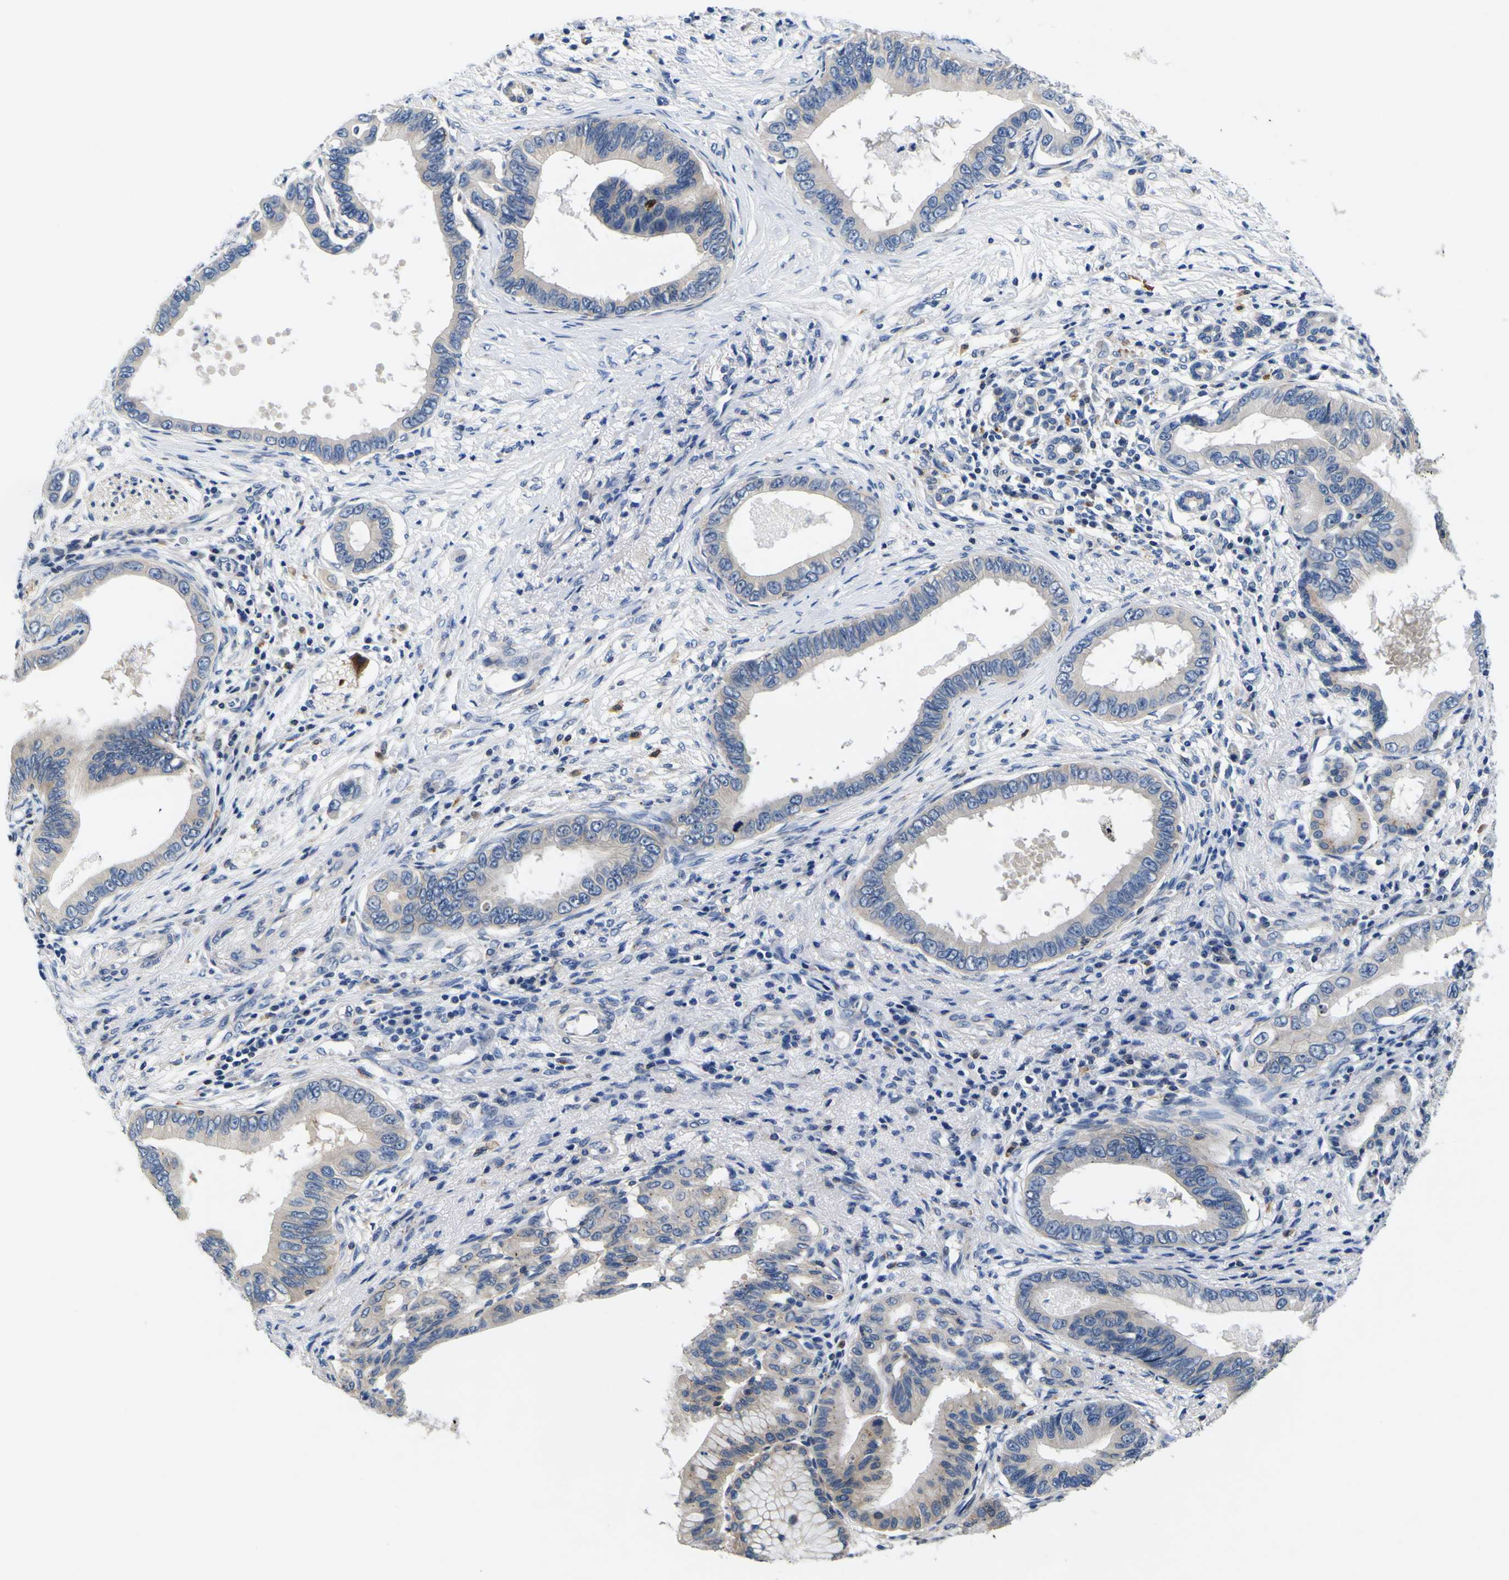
{"staining": {"intensity": "weak", "quantity": ">75%", "location": "cytoplasmic/membranous"}, "tissue": "pancreatic cancer", "cell_type": "Tumor cells", "image_type": "cancer", "snomed": [{"axis": "morphology", "description": "Adenocarcinoma, NOS"}, {"axis": "topography", "description": "Pancreas"}], "caption": "A histopathology image showing weak cytoplasmic/membranous positivity in approximately >75% of tumor cells in pancreatic cancer (adenocarcinoma), as visualized by brown immunohistochemical staining.", "gene": "TNIK", "patient": {"sex": "male", "age": 77}}